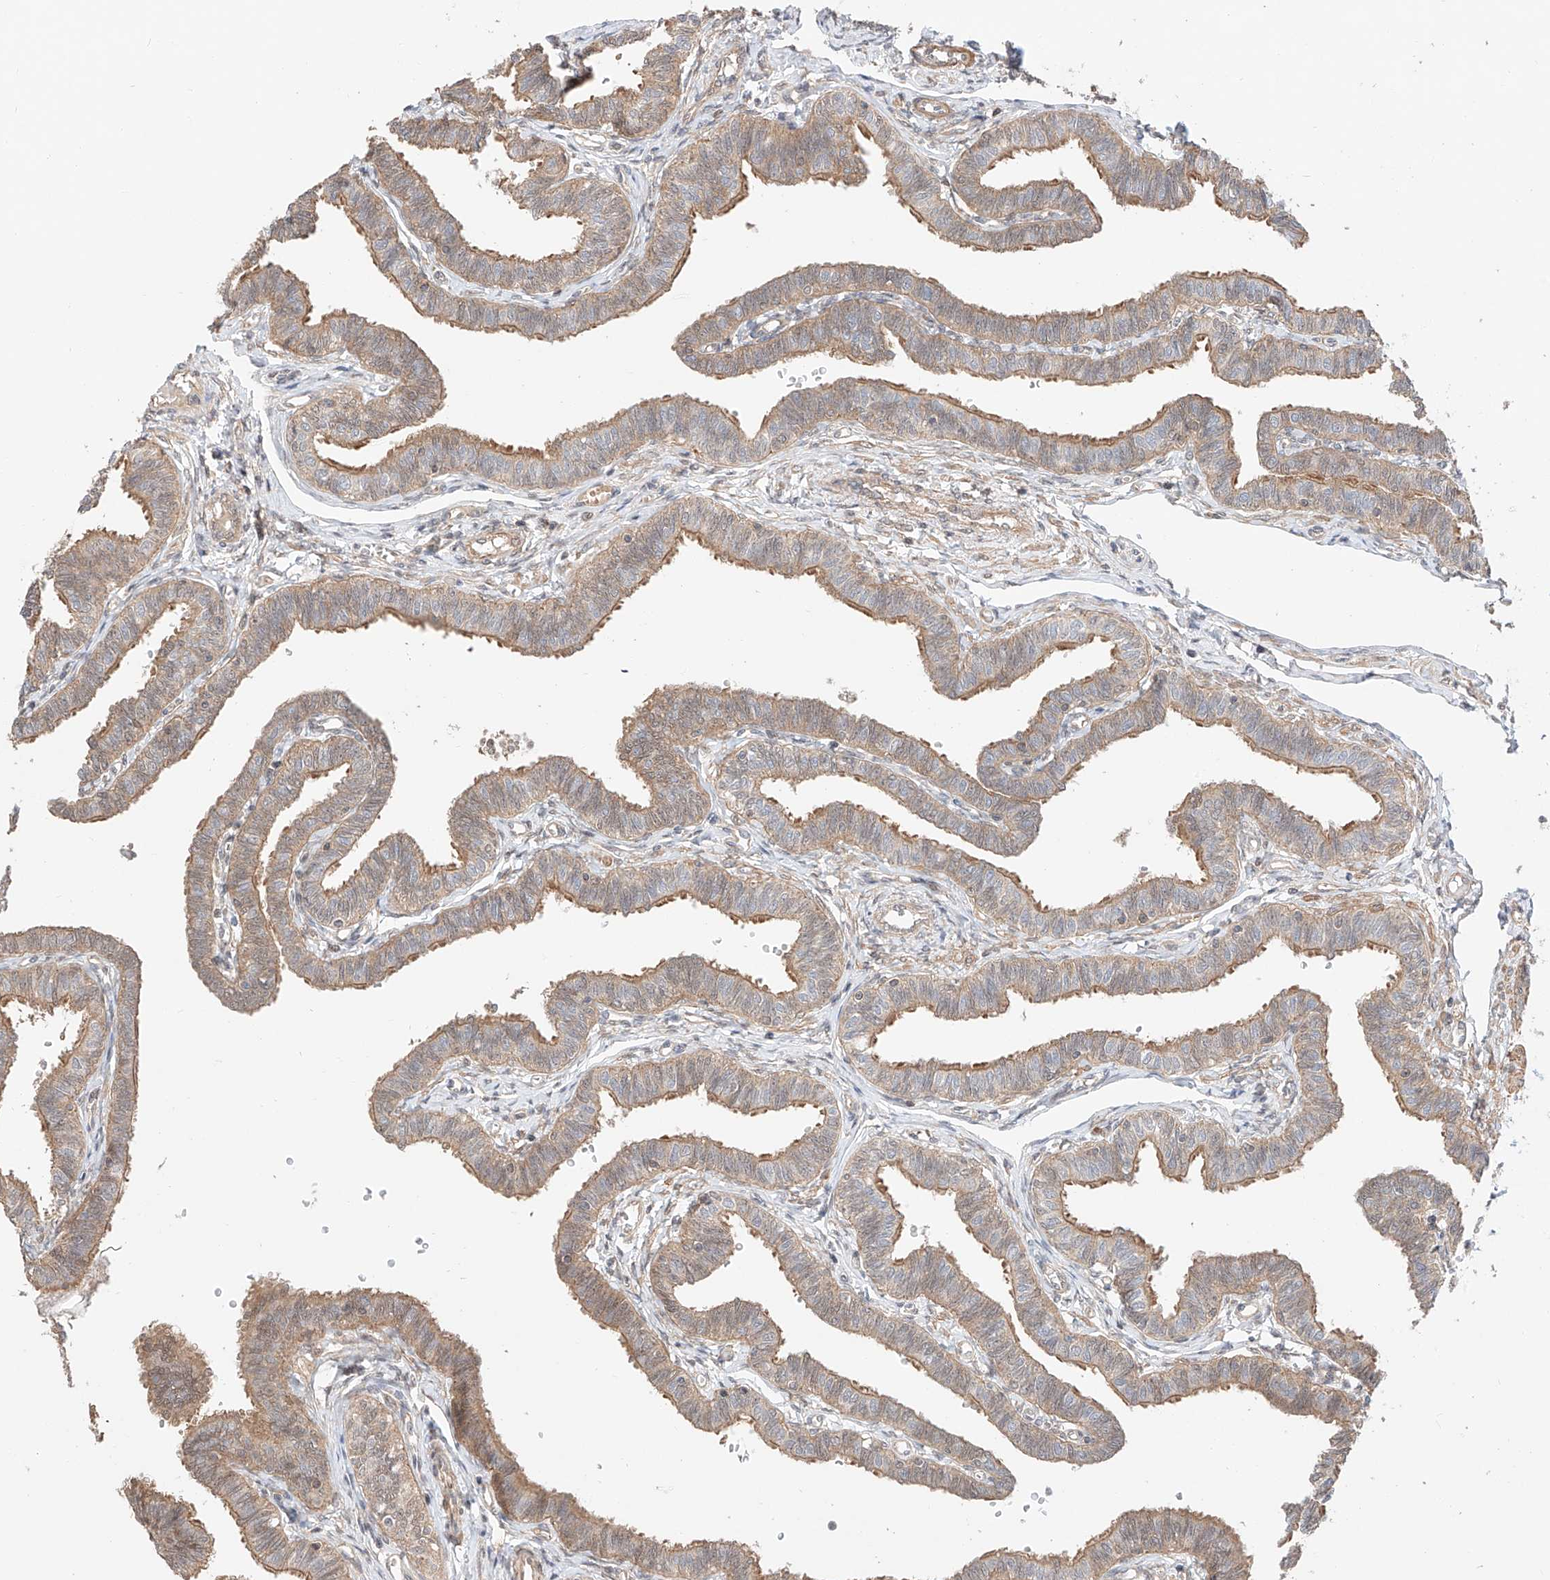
{"staining": {"intensity": "moderate", "quantity": ">75%", "location": "cytoplasmic/membranous"}, "tissue": "fallopian tube", "cell_type": "Glandular cells", "image_type": "normal", "snomed": [{"axis": "morphology", "description": "Normal tissue, NOS"}, {"axis": "topography", "description": "Fallopian tube"}, {"axis": "topography", "description": "Ovary"}], "caption": "Fallopian tube stained for a protein exhibits moderate cytoplasmic/membranous positivity in glandular cells.", "gene": "TSR2", "patient": {"sex": "female", "age": 23}}